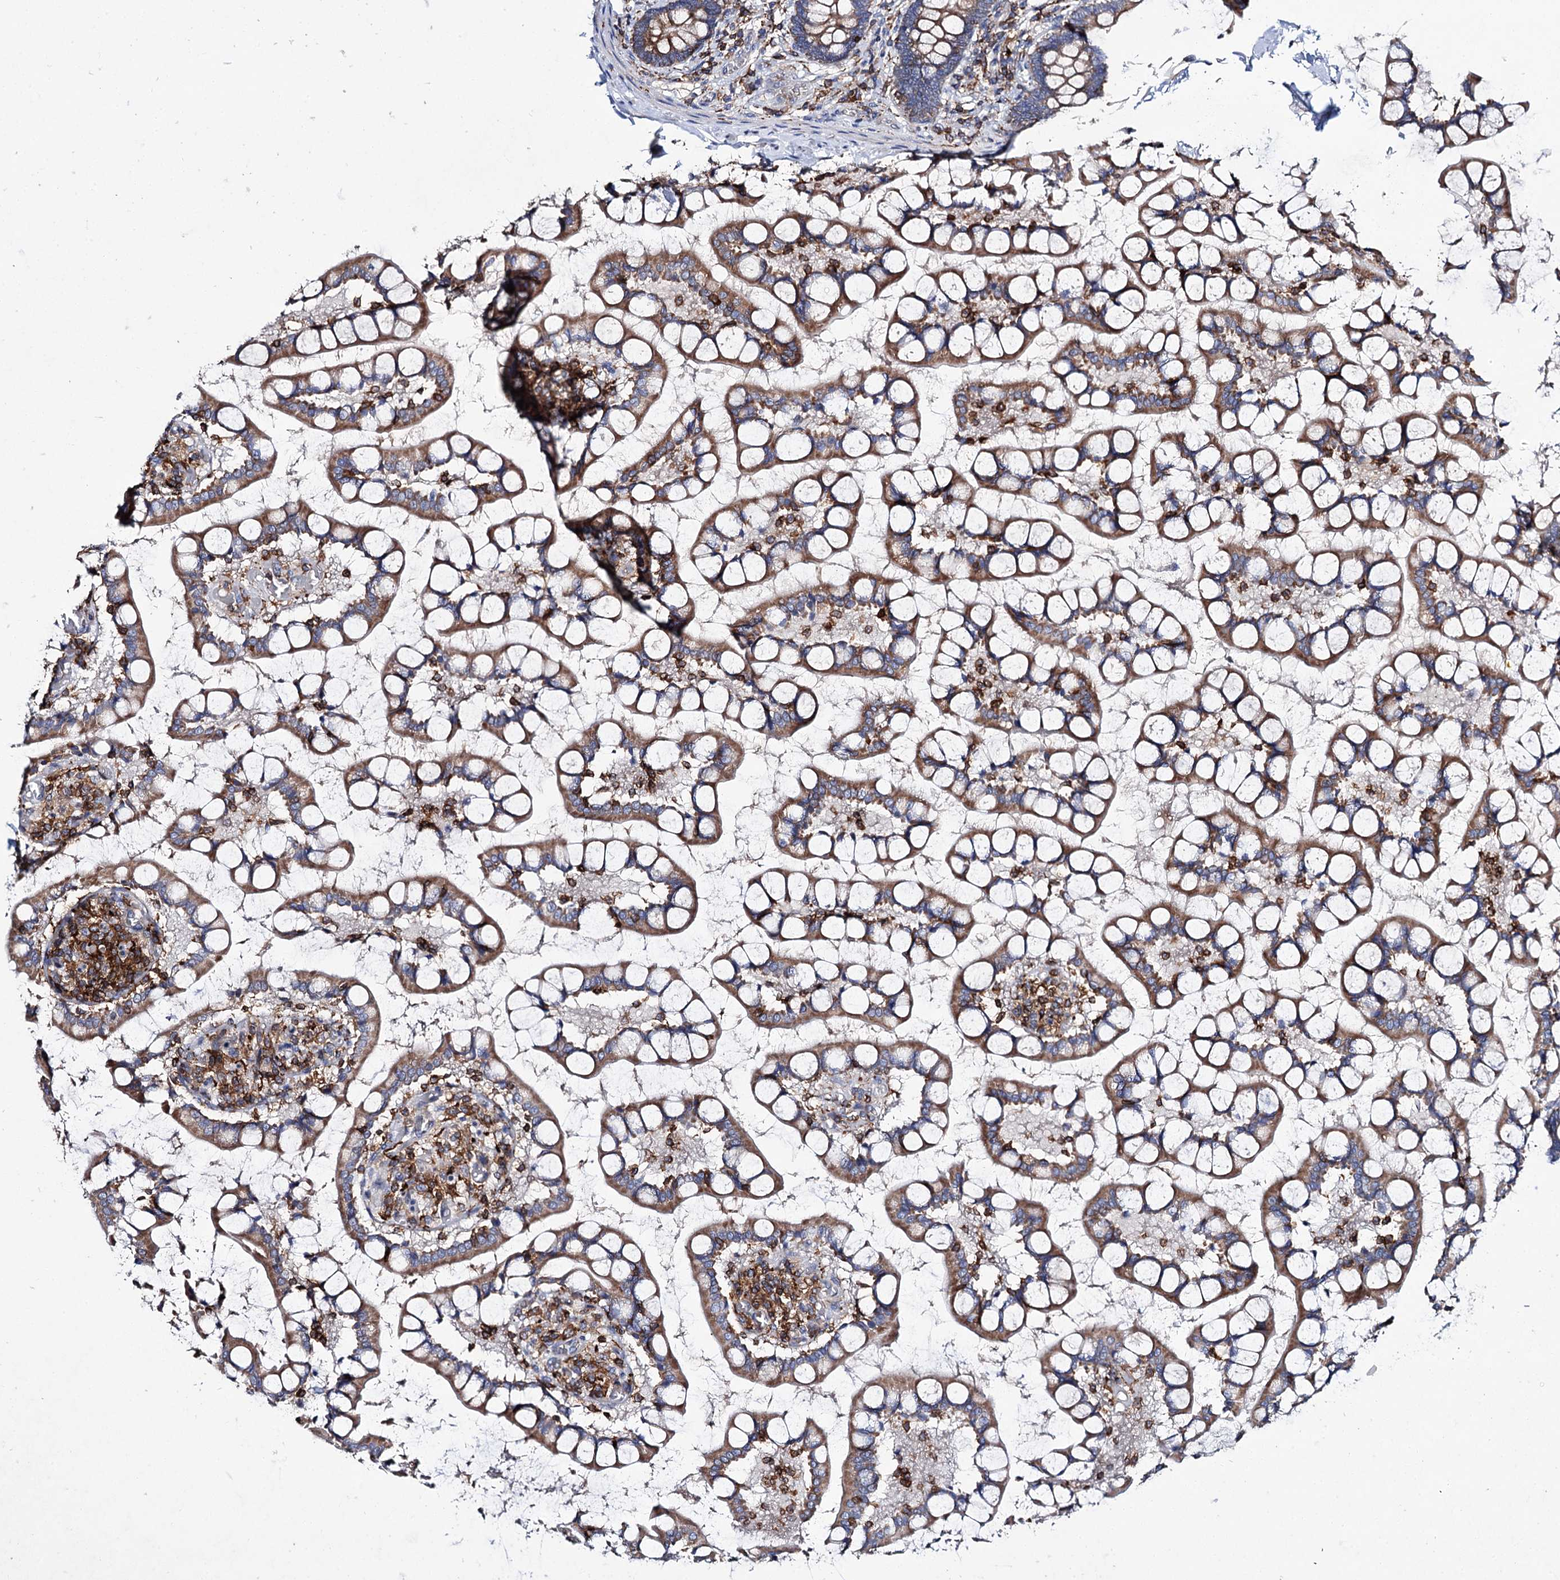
{"staining": {"intensity": "moderate", "quantity": ">75%", "location": "cytoplasmic/membranous"}, "tissue": "small intestine", "cell_type": "Glandular cells", "image_type": "normal", "snomed": [{"axis": "morphology", "description": "Normal tissue, NOS"}, {"axis": "topography", "description": "Small intestine"}], "caption": "The photomicrograph exhibits a brown stain indicating the presence of a protein in the cytoplasmic/membranous of glandular cells in small intestine. The protein is stained brown, and the nuclei are stained in blue (DAB IHC with brightfield microscopy, high magnification).", "gene": "UBASH3B", "patient": {"sex": "male", "age": 52}}